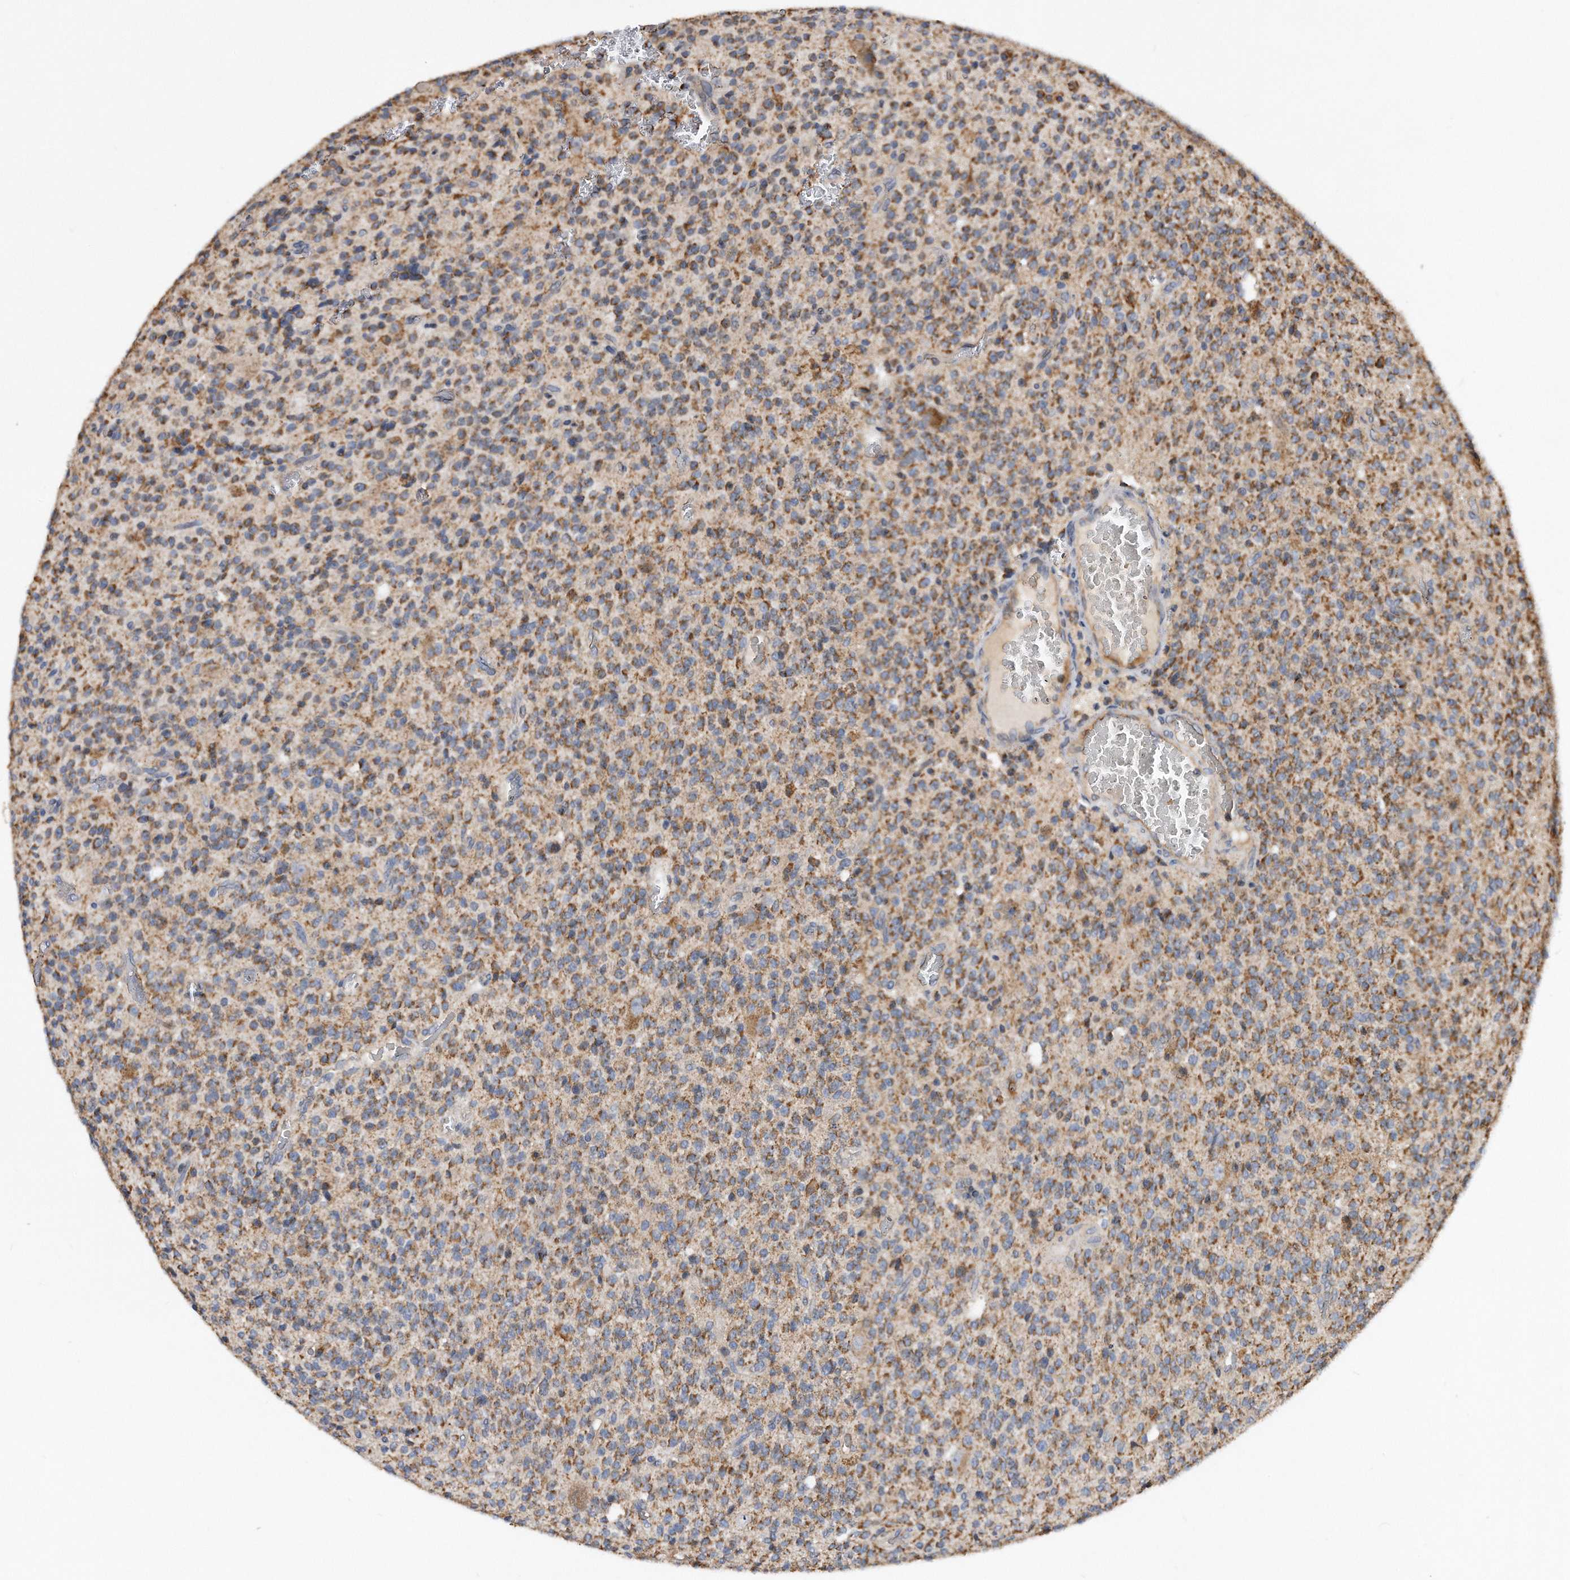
{"staining": {"intensity": "moderate", "quantity": ">75%", "location": "cytoplasmic/membranous"}, "tissue": "glioma", "cell_type": "Tumor cells", "image_type": "cancer", "snomed": [{"axis": "morphology", "description": "Glioma, malignant, High grade"}, {"axis": "topography", "description": "Brain"}], "caption": "Protein expression by immunohistochemistry displays moderate cytoplasmic/membranous staining in about >75% of tumor cells in glioma.", "gene": "PPP5C", "patient": {"sex": "male", "age": 34}}